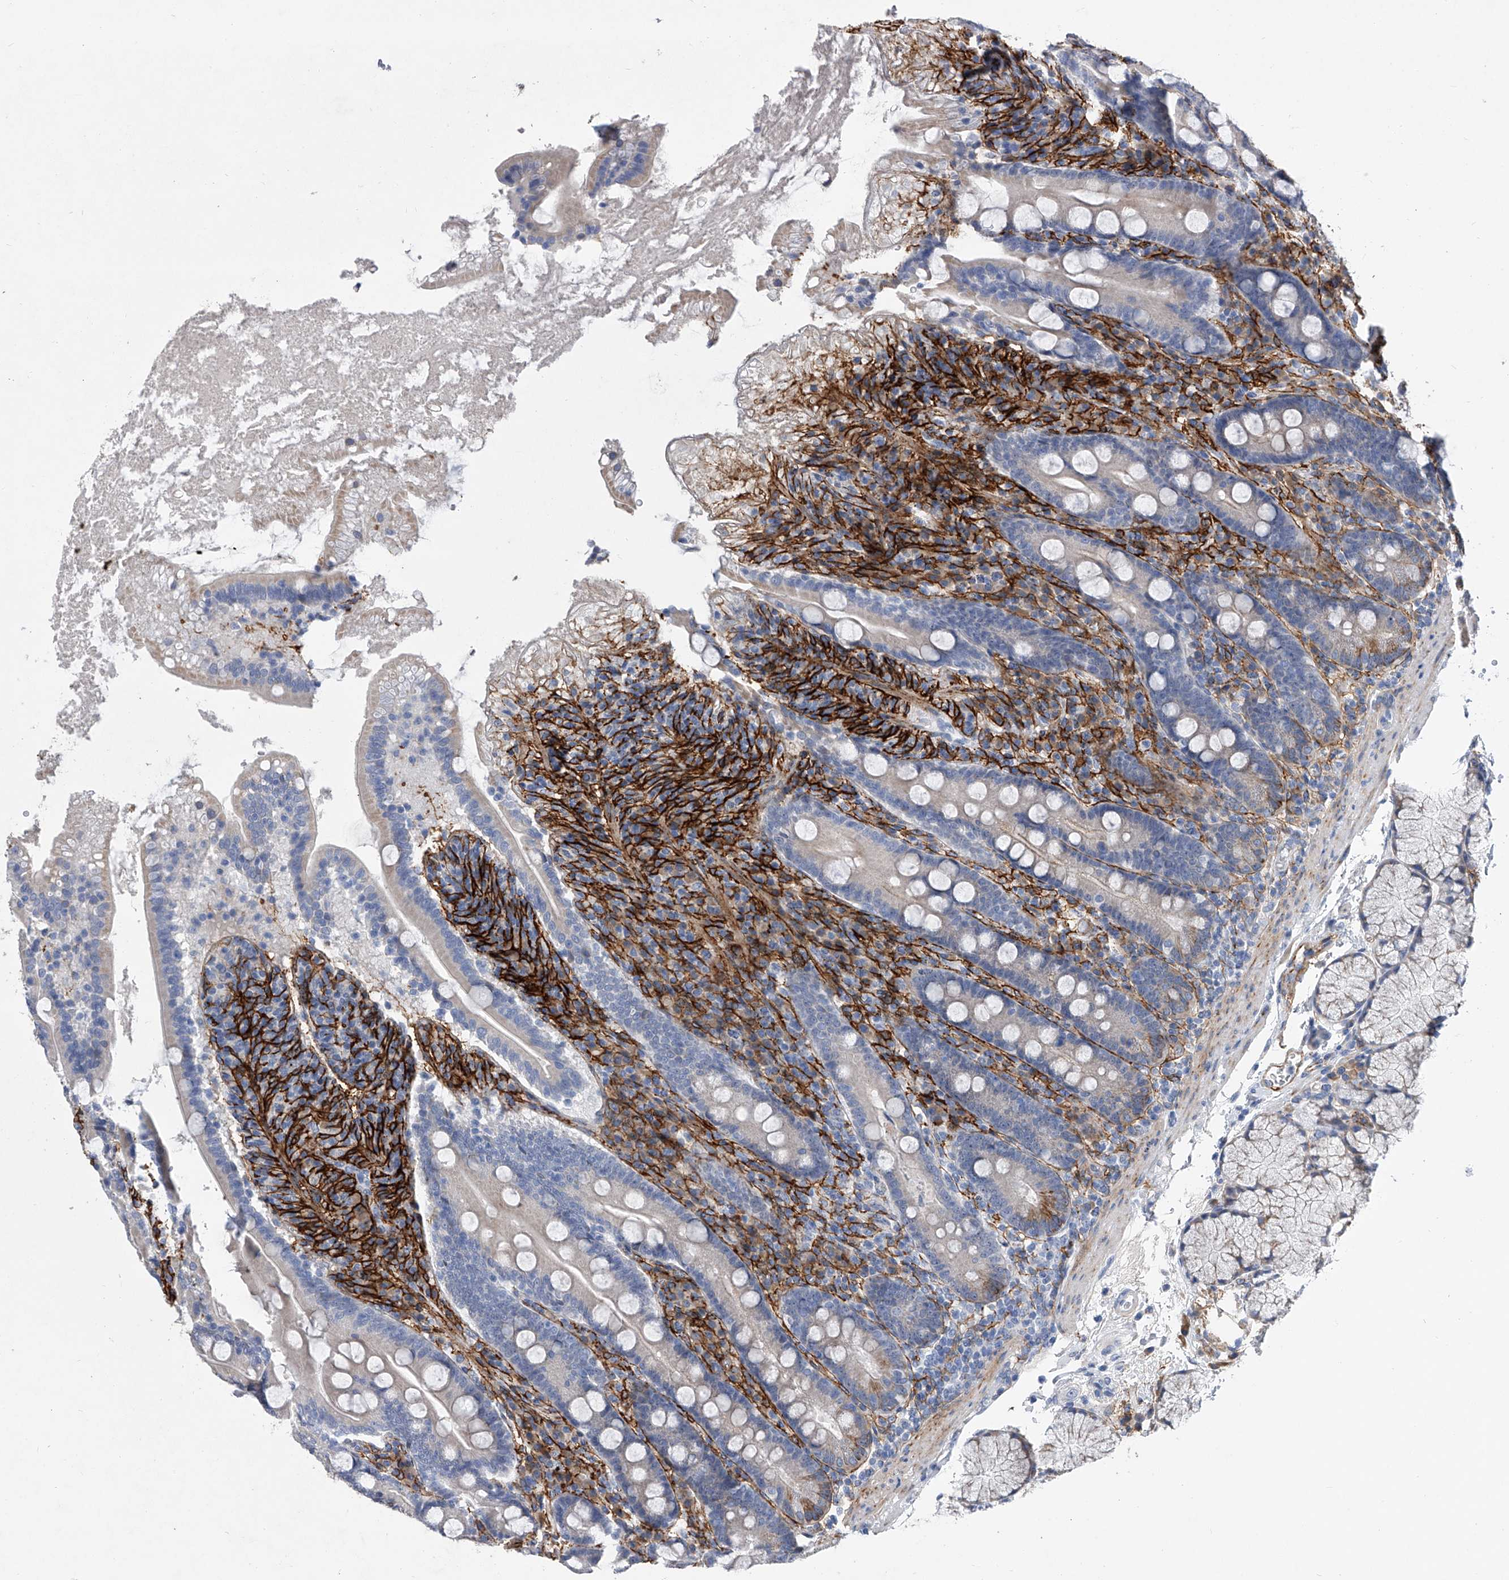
{"staining": {"intensity": "negative", "quantity": "none", "location": "none"}, "tissue": "duodenum", "cell_type": "Glandular cells", "image_type": "normal", "snomed": [{"axis": "morphology", "description": "Normal tissue, NOS"}, {"axis": "topography", "description": "Duodenum"}], "caption": "High magnification brightfield microscopy of unremarkable duodenum stained with DAB (brown) and counterstained with hematoxylin (blue): glandular cells show no significant positivity.", "gene": "ALG14", "patient": {"sex": "male", "age": 35}}